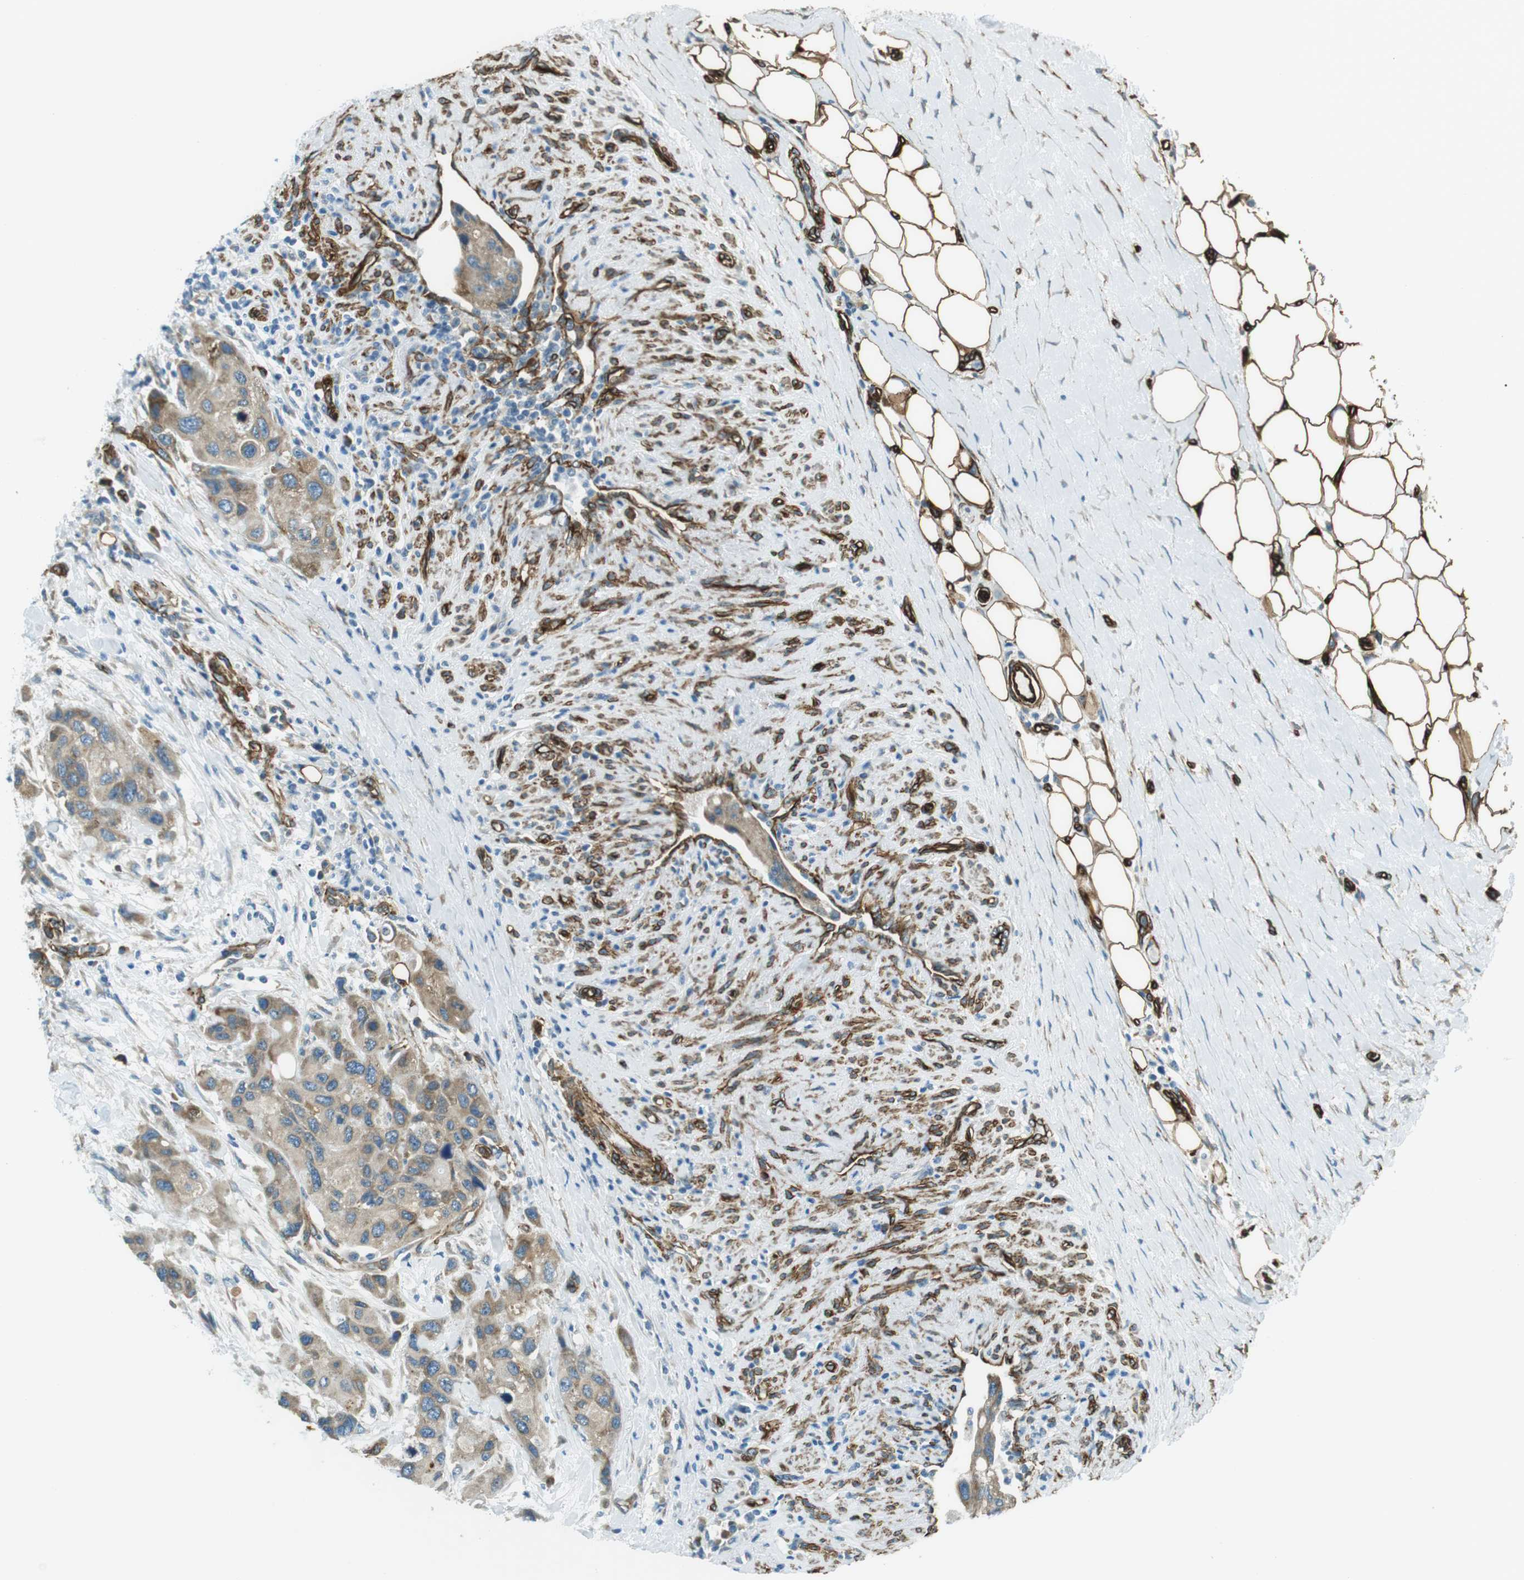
{"staining": {"intensity": "weak", "quantity": ">75%", "location": "cytoplasmic/membranous"}, "tissue": "urothelial cancer", "cell_type": "Tumor cells", "image_type": "cancer", "snomed": [{"axis": "morphology", "description": "Urothelial carcinoma, High grade"}, {"axis": "topography", "description": "Urinary bladder"}], "caption": "Human urothelial carcinoma (high-grade) stained with a protein marker exhibits weak staining in tumor cells.", "gene": "ODR4", "patient": {"sex": "female", "age": 56}}